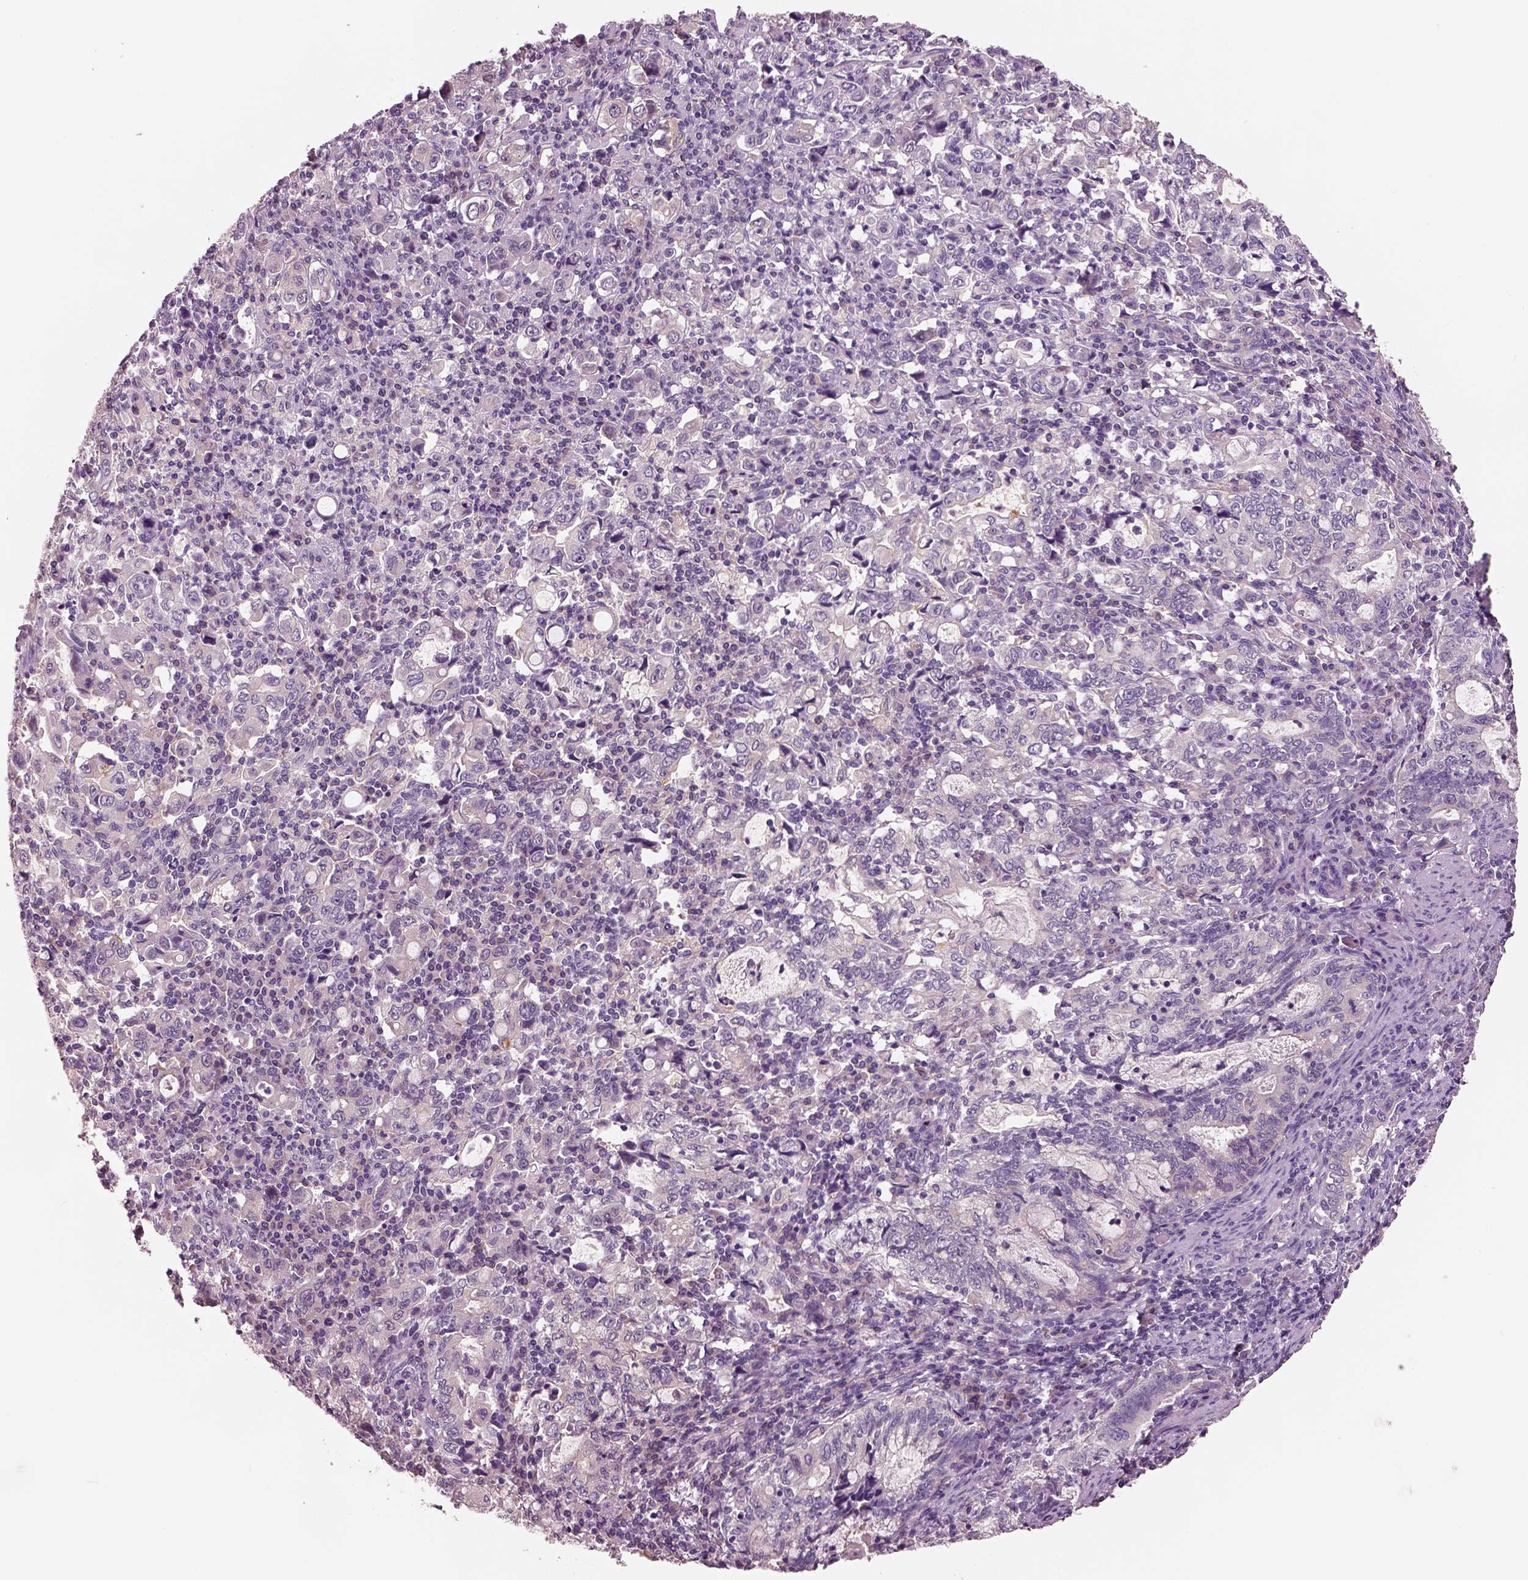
{"staining": {"intensity": "weak", "quantity": "25%-75%", "location": "cytoplasmic/membranous"}, "tissue": "stomach cancer", "cell_type": "Tumor cells", "image_type": "cancer", "snomed": [{"axis": "morphology", "description": "Adenocarcinoma, NOS"}, {"axis": "topography", "description": "Stomach, lower"}], "caption": "DAB immunohistochemical staining of human stomach cancer reveals weak cytoplasmic/membranous protein expression in approximately 25%-75% of tumor cells.", "gene": "ELSPBP1", "patient": {"sex": "female", "age": 72}}